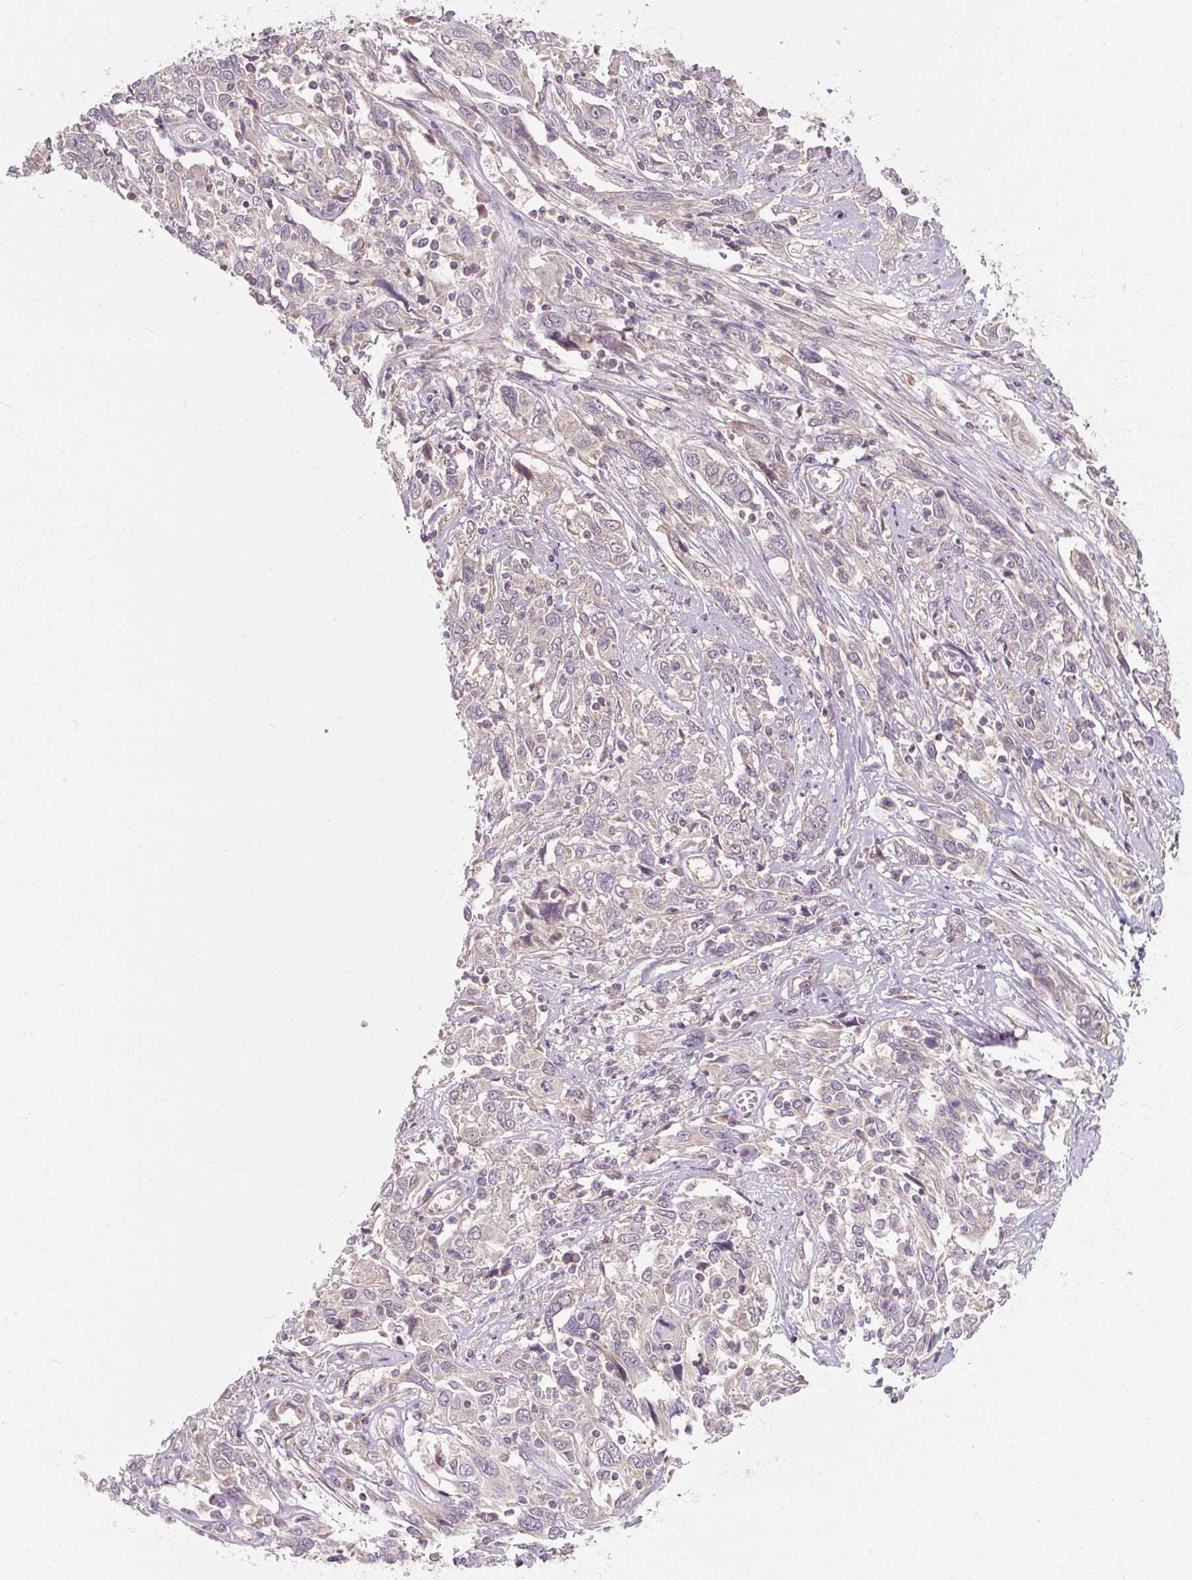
{"staining": {"intensity": "negative", "quantity": "none", "location": "none"}, "tissue": "cervical cancer", "cell_type": "Tumor cells", "image_type": "cancer", "snomed": [{"axis": "morphology", "description": "Squamous cell carcinoma, NOS"}, {"axis": "topography", "description": "Cervix"}], "caption": "DAB immunohistochemical staining of human cervical cancer (squamous cell carcinoma) reveals no significant positivity in tumor cells.", "gene": "RB1CC1", "patient": {"sex": "female", "age": 46}}